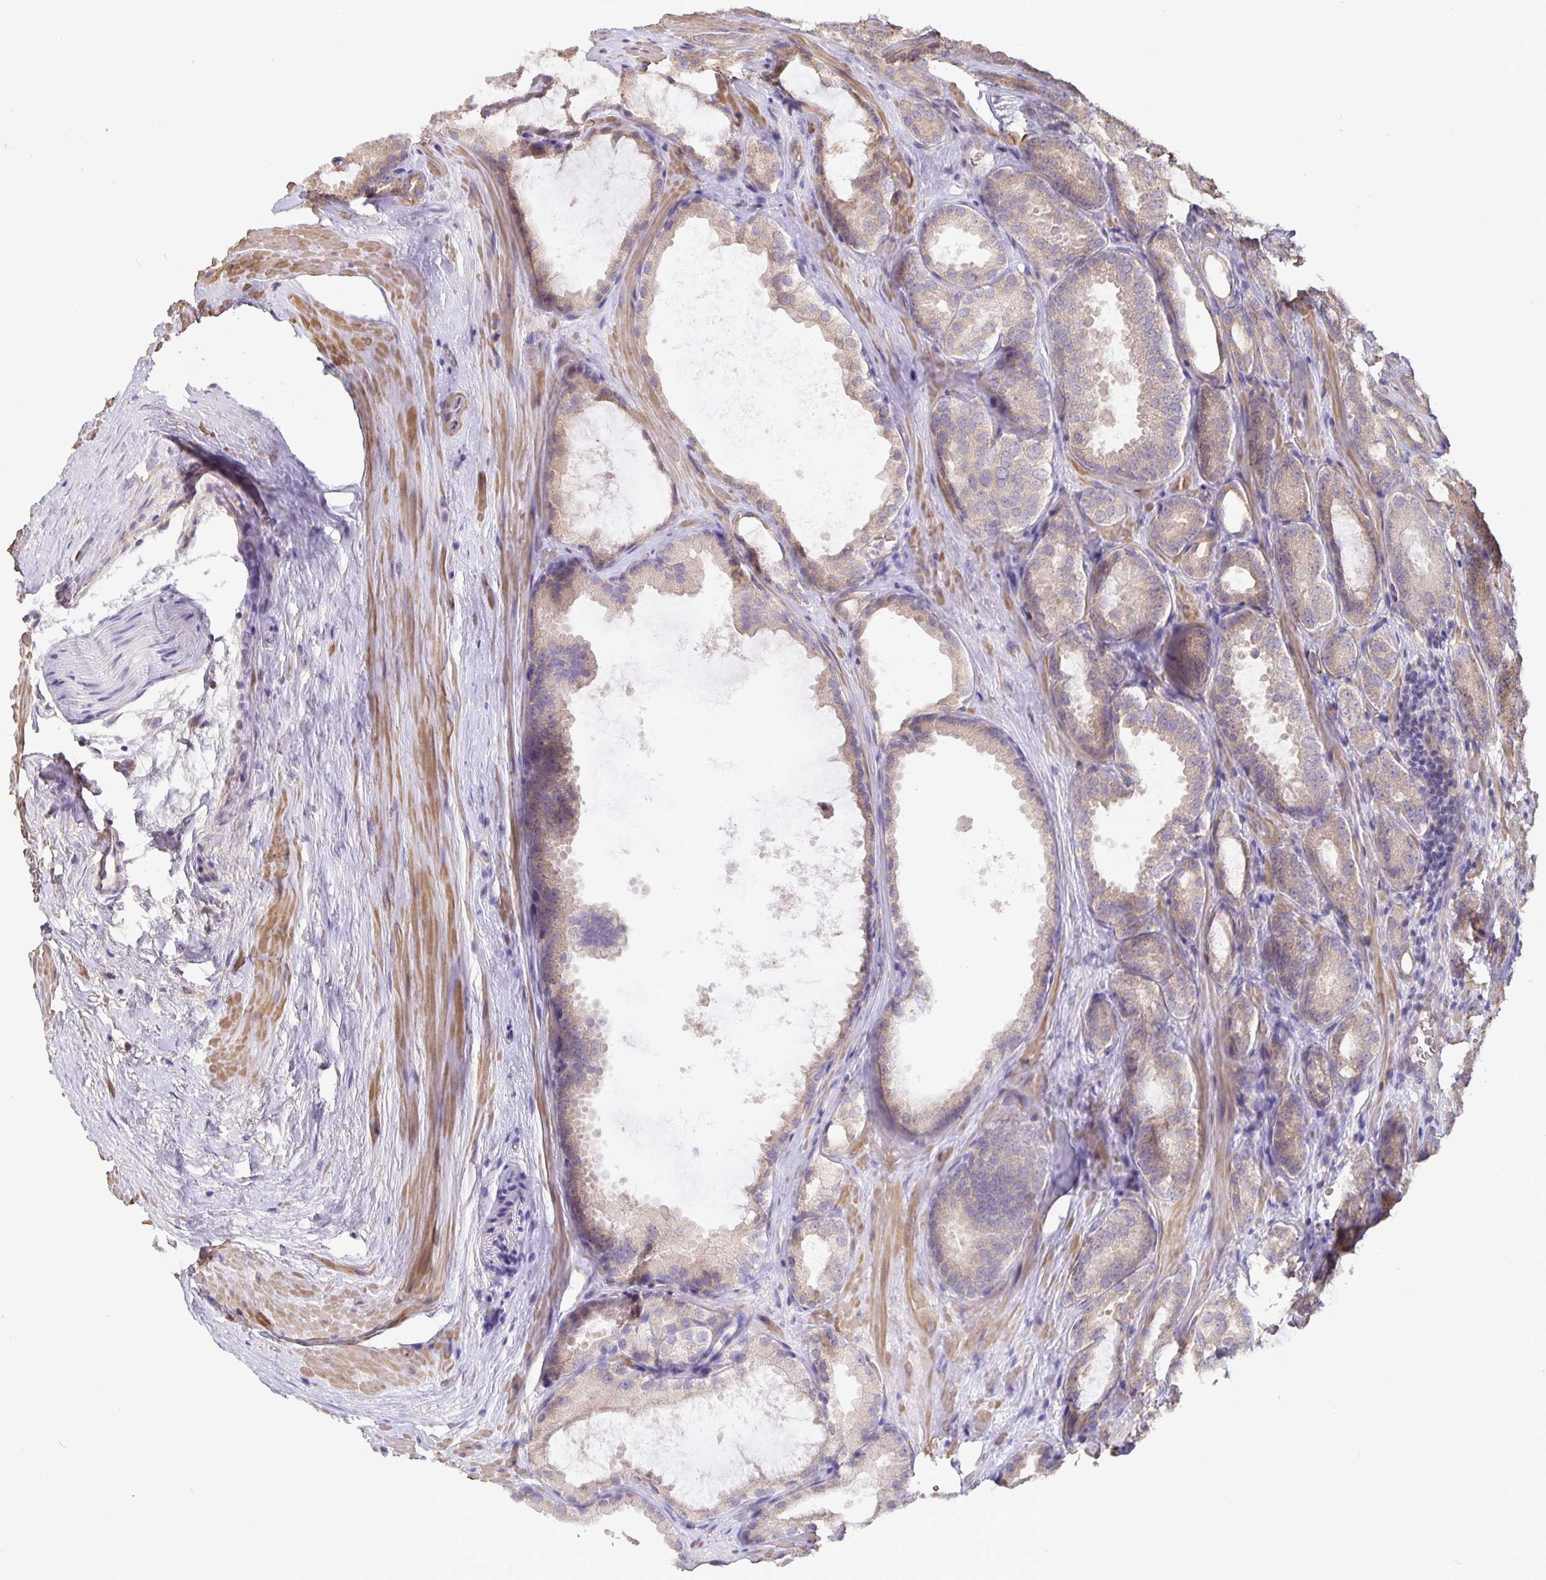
{"staining": {"intensity": "weak", "quantity": ">75%", "location": "cytoplasmic/membranous"}, "tissue": "prostate cancer", "cell_type": "Tumor cells", "image_type": "cancer", "snomed": [{"axis": "morphology", "description": "Adenocarcinoma, High grade"}, {"axis": "topography", "description": "Prostate"}], "caption": "An image showing weak cytoplasmic/membranous positivity in approximately >75% of tumor cells in prostate cancer (high-grade adenocarcinoma), as visualized by brown immunohistochemical staining.", "gene": "TMEM71", "patient": {"sex": "male", "age": 64}}